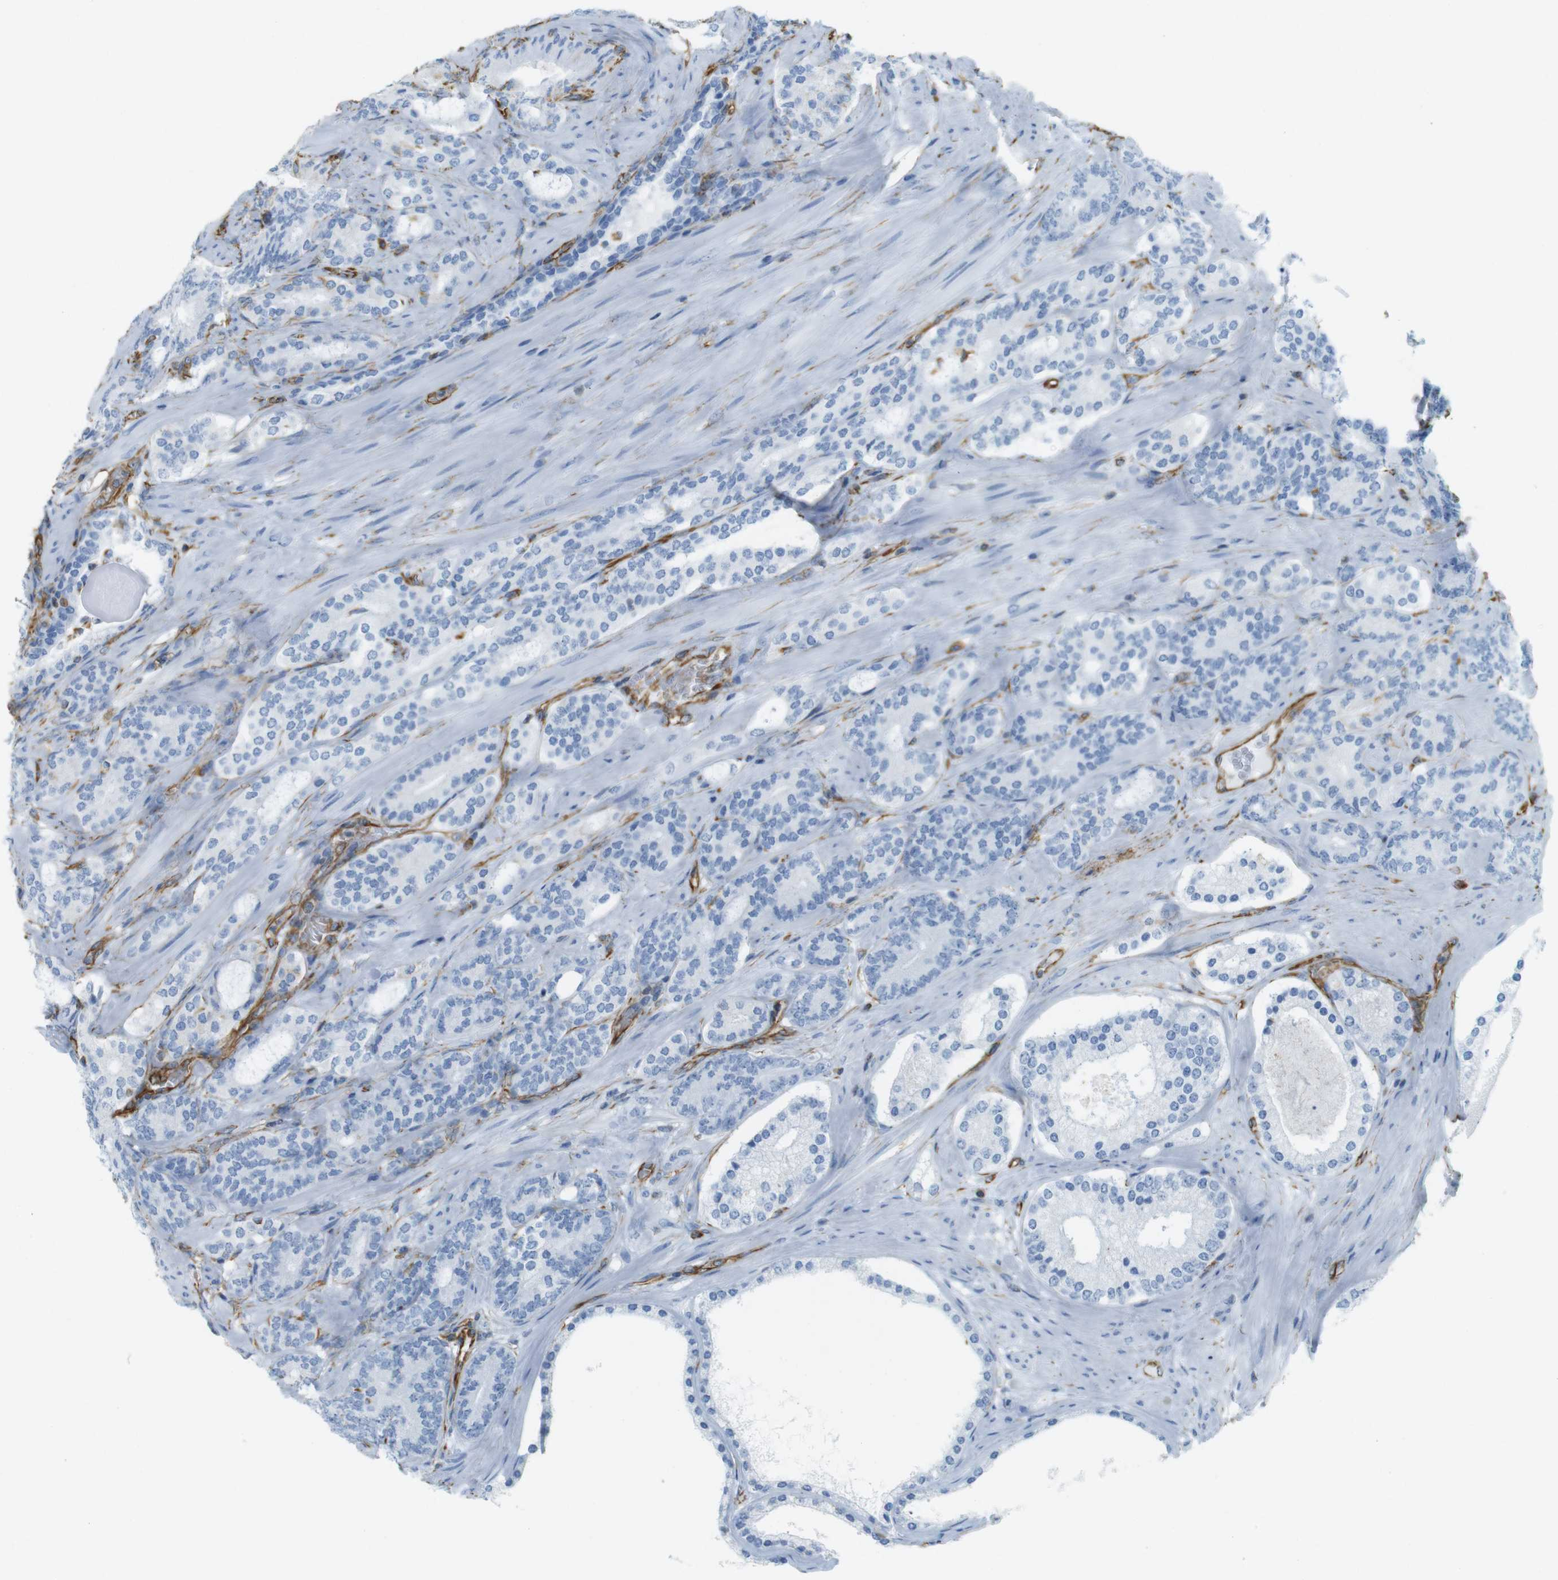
{"staining": {"intensity": "negative", "quantity": "none", "location": "none"}, "tissue": "prostate cancer", "cell_type": "Tumor cells", "image_type": "cancer", "snomed": [{"axis": "morphology", "description": "Adenocarcinoma, Low grade"}, {"axis": "topography", "description": "Prostate"}], "caption": "High magnification brightfield microscopy of prostate cancer stained with DAB (3,3'-diaminobenzidine) (brown) and counterstained with hematoxylin (blue): tumor cells show no significant staining. Nuclei are stained in blue.", "gene": "MS4A10", "patient": {"sex": "male", "age": 63}}